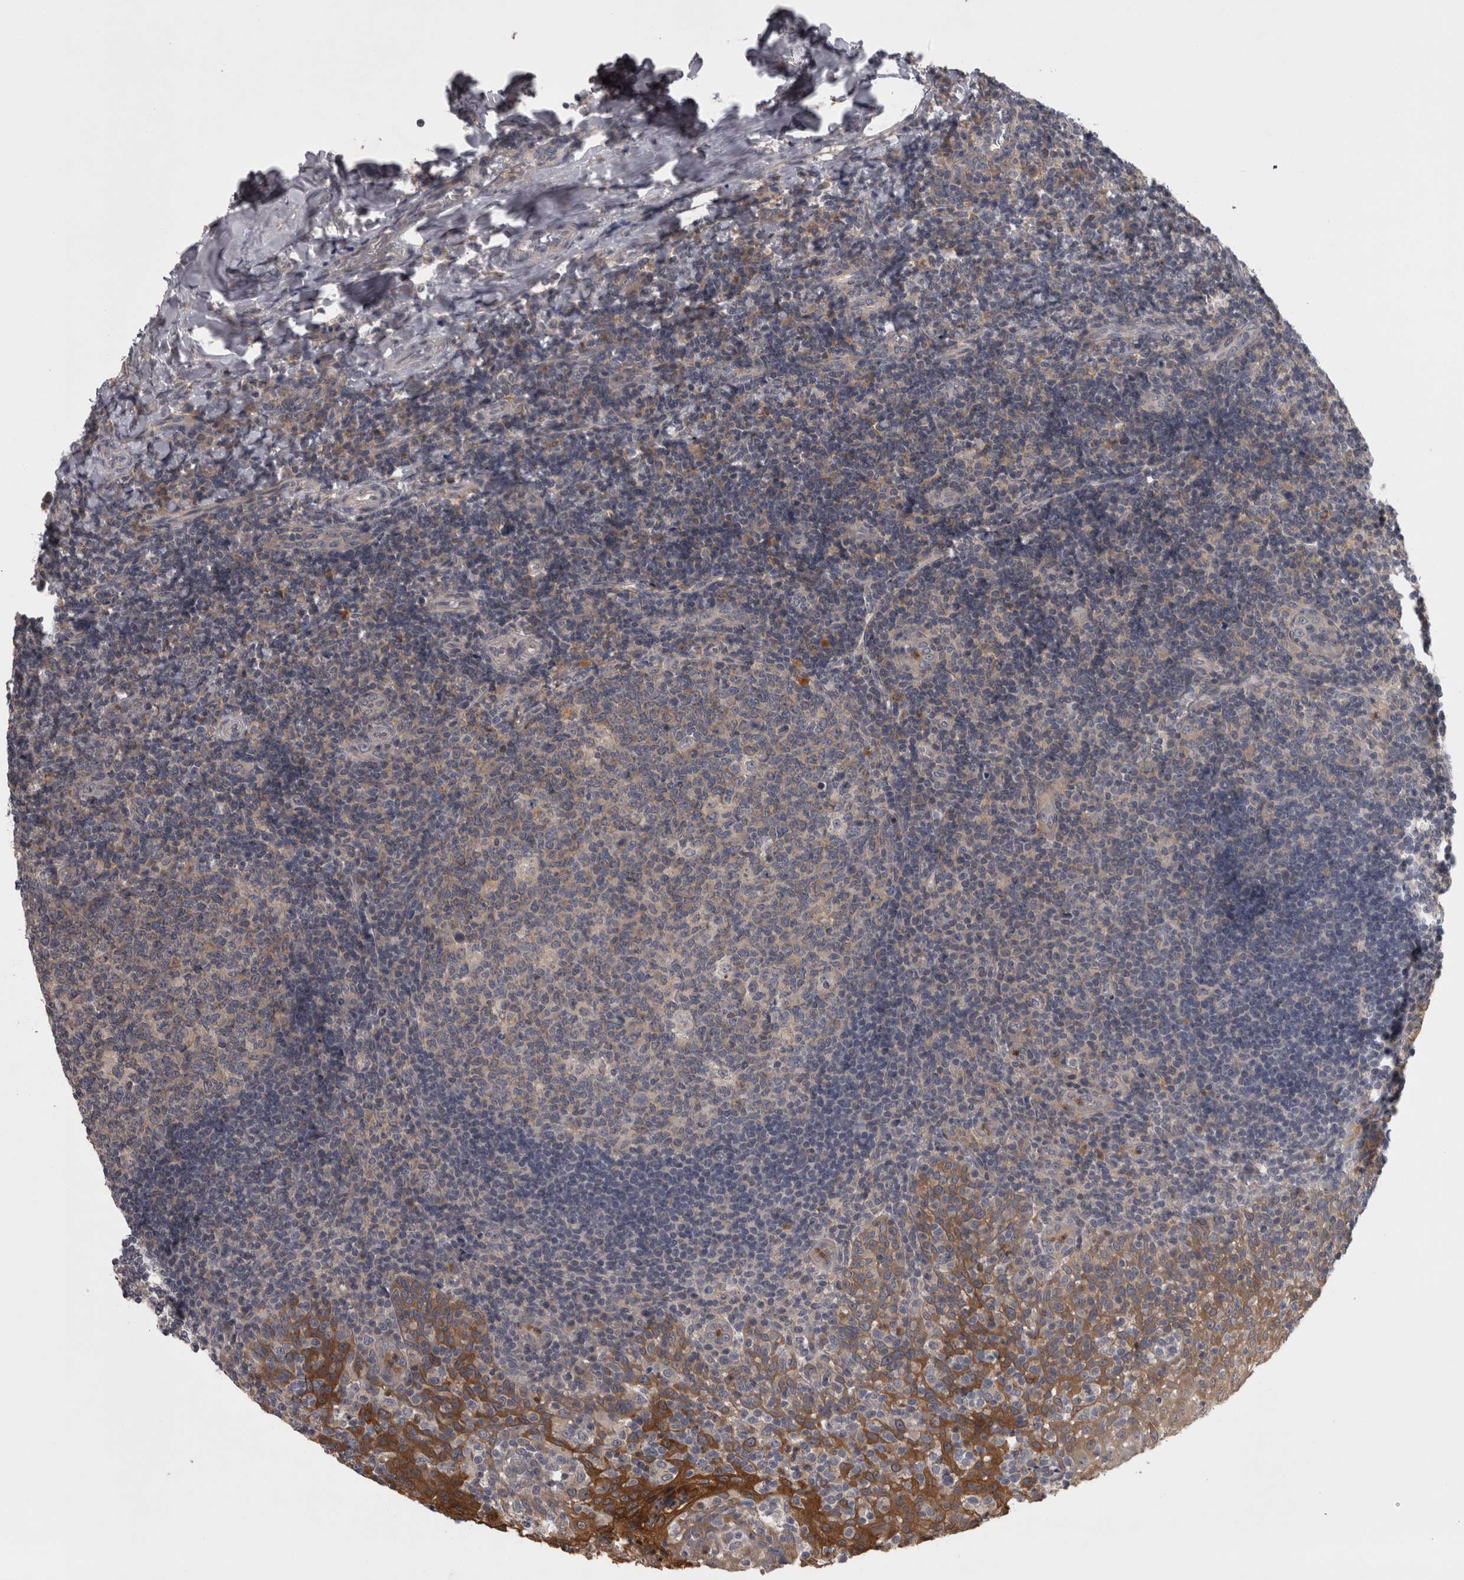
{"staining": {"intensity": "weak", "quantity": "<25%", "location": "cytoplasmic/membranous"}, "tissue": "tonsil", "cell_type": "Germinal center cells", "image_type": "normal", "snomed": [{"axis": "morphology", "description": "Normal tissue, NOS"}, {"axis": "topography", "description": "Tonsil"}], "caption": "Tonsil stained for a protein using immunohistochemistry displays no expression germinal center cells.", "gene": "PRKCI", "patient": {"sex": "female", "age": 19}}